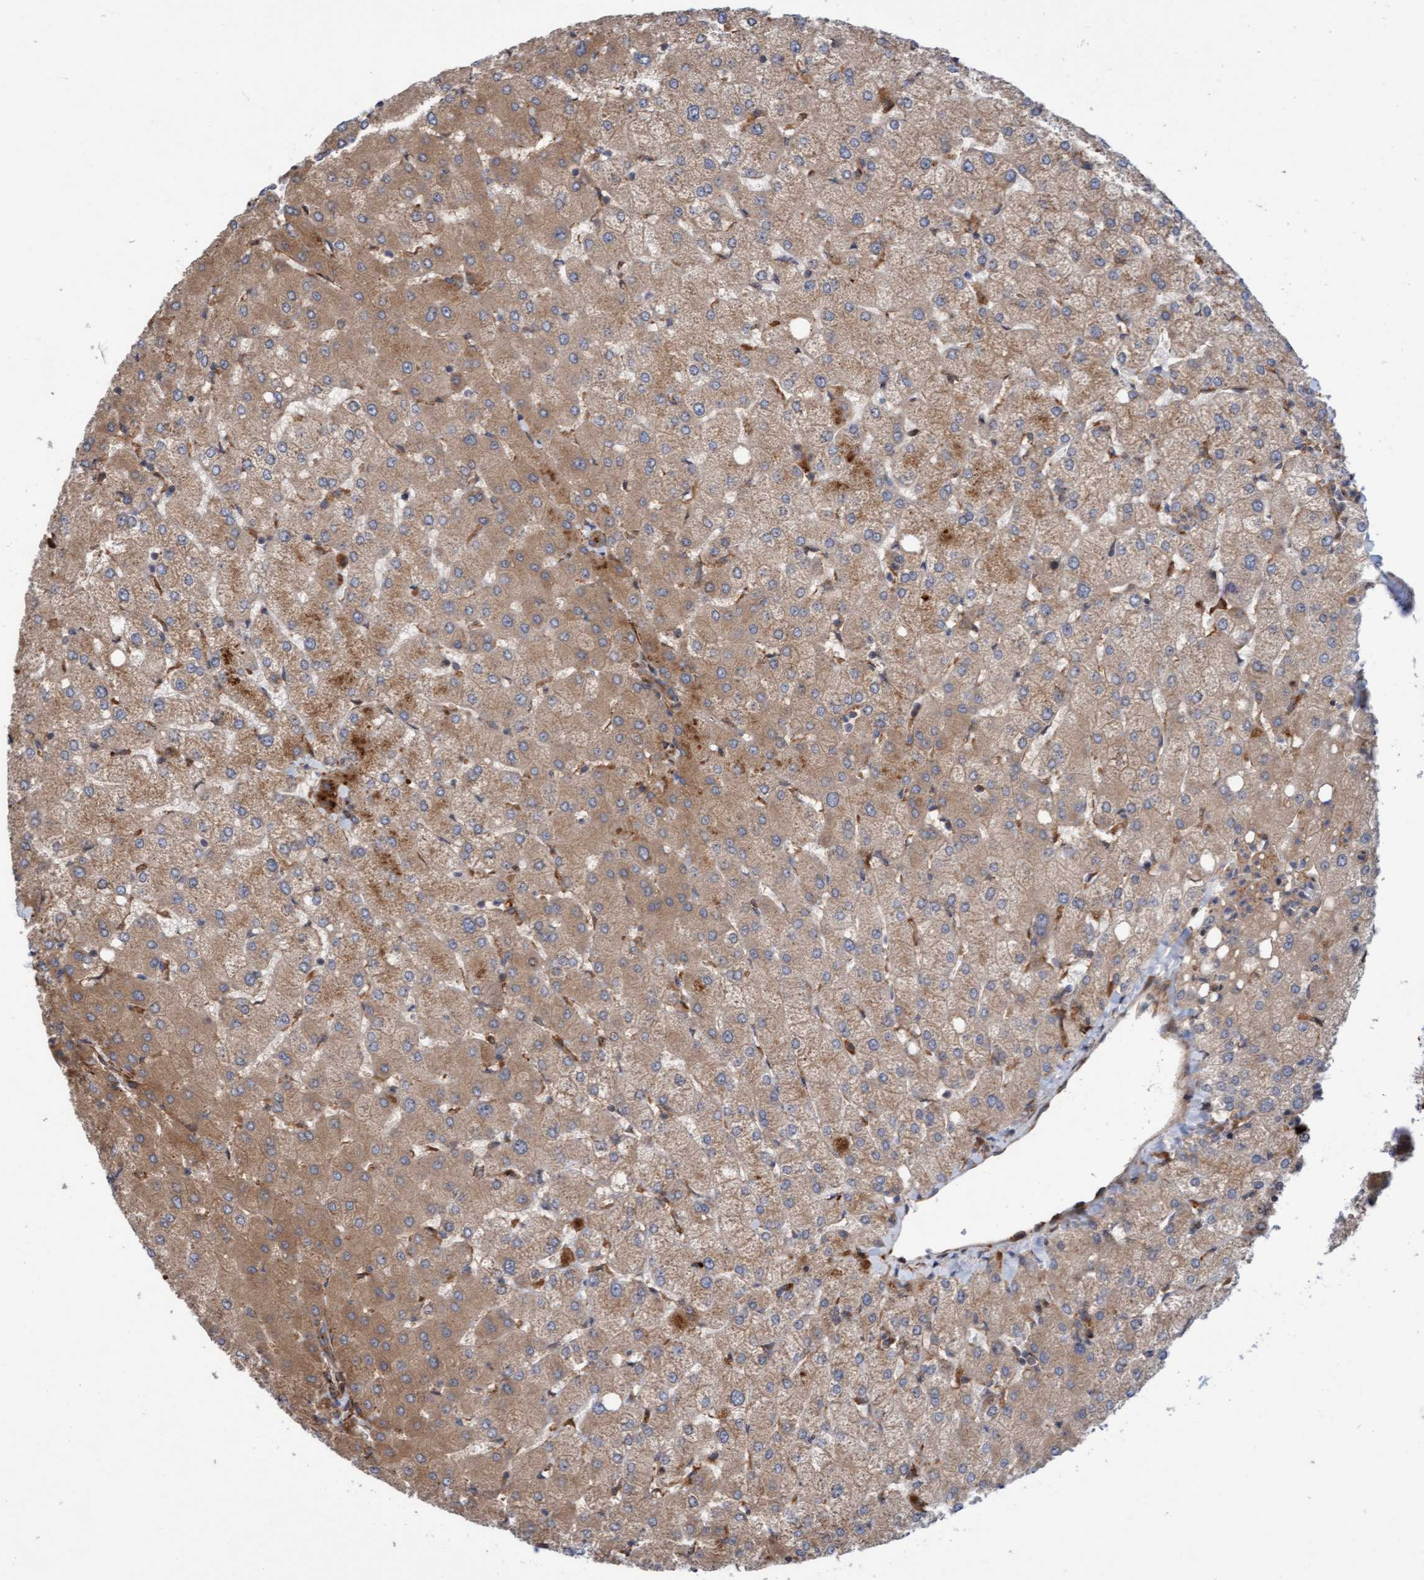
{"staining": {"intensity": "moderate", "quantity": ">75%", "location": "cytoplasmic/membranous"}, "tissue": "liver", "cell_type": "Cholangiocytes", "image_type": "normal", "snomed": [{"axis": "morphology", "description": "Normal tissue, NOS"}, {"axis": "topography", "description": "Liver"}], "caption": "This photomicrograph demonstrates immunohistochemistry (IHC) staining of normal human liver, with medium moderate cytoplasmic/membranous staining in approximately >75% of cholangiocytes.", "gene": "KIAA0753", "patient": {"sex": "female", "age": 54}}